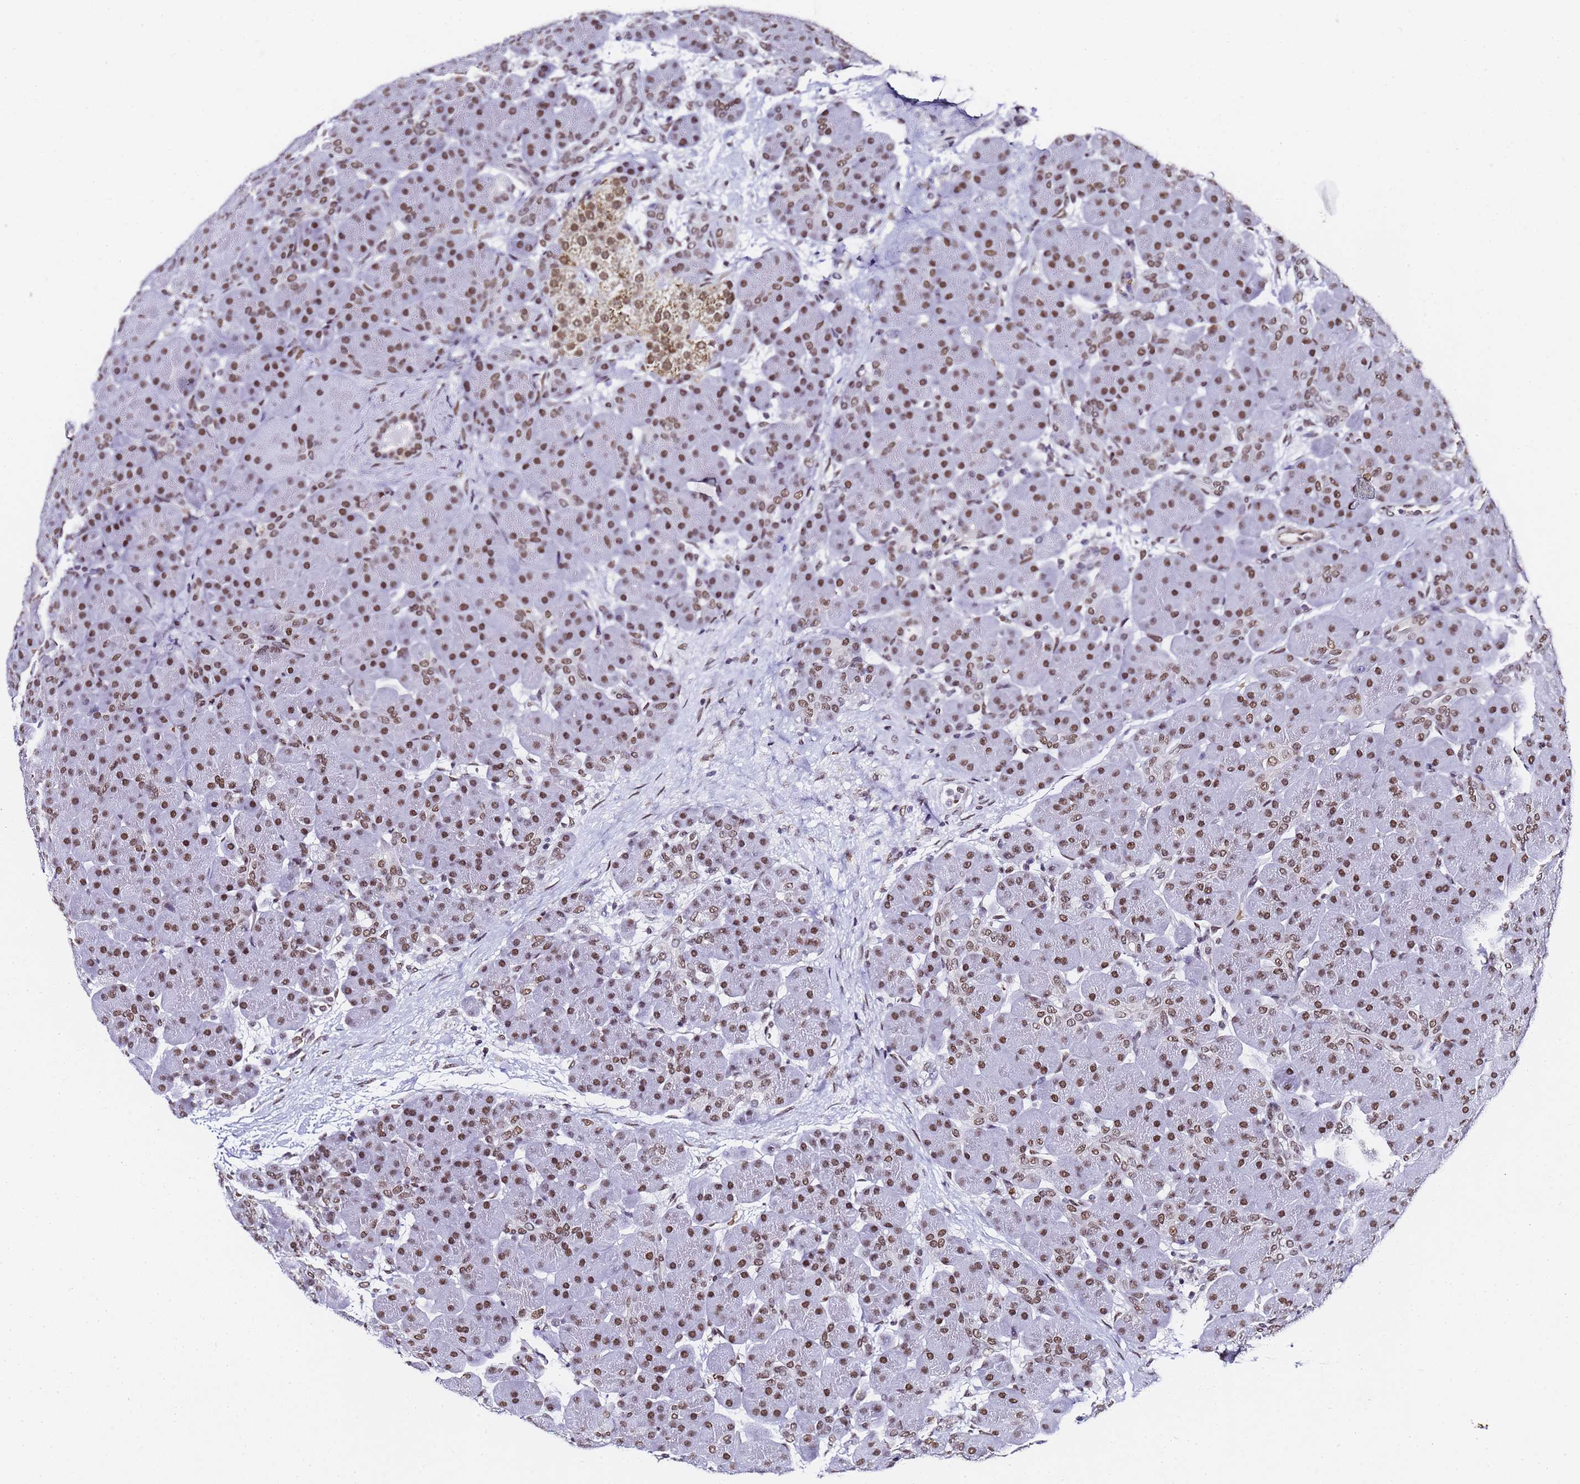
{"staining": {"intensity": "moderate", "quantity": ">75%", "location": "nuclear"}, "tissue": "pancreas", "cell_type": "Exocrine glandular cells", "image_type": "normal", "snomed": [{"axis": "morphology", "description": "Normal tissue, NOS"}, {"axis": "topography", "description": "Pancreas"}], "caption": "A medium amount of moderate nuclear positivity is present in about >75% of exocrine glandular cells in unremarkable pancreas.", "gene": "POLR1A", "patient": {"sex": "male", "age": 66}}